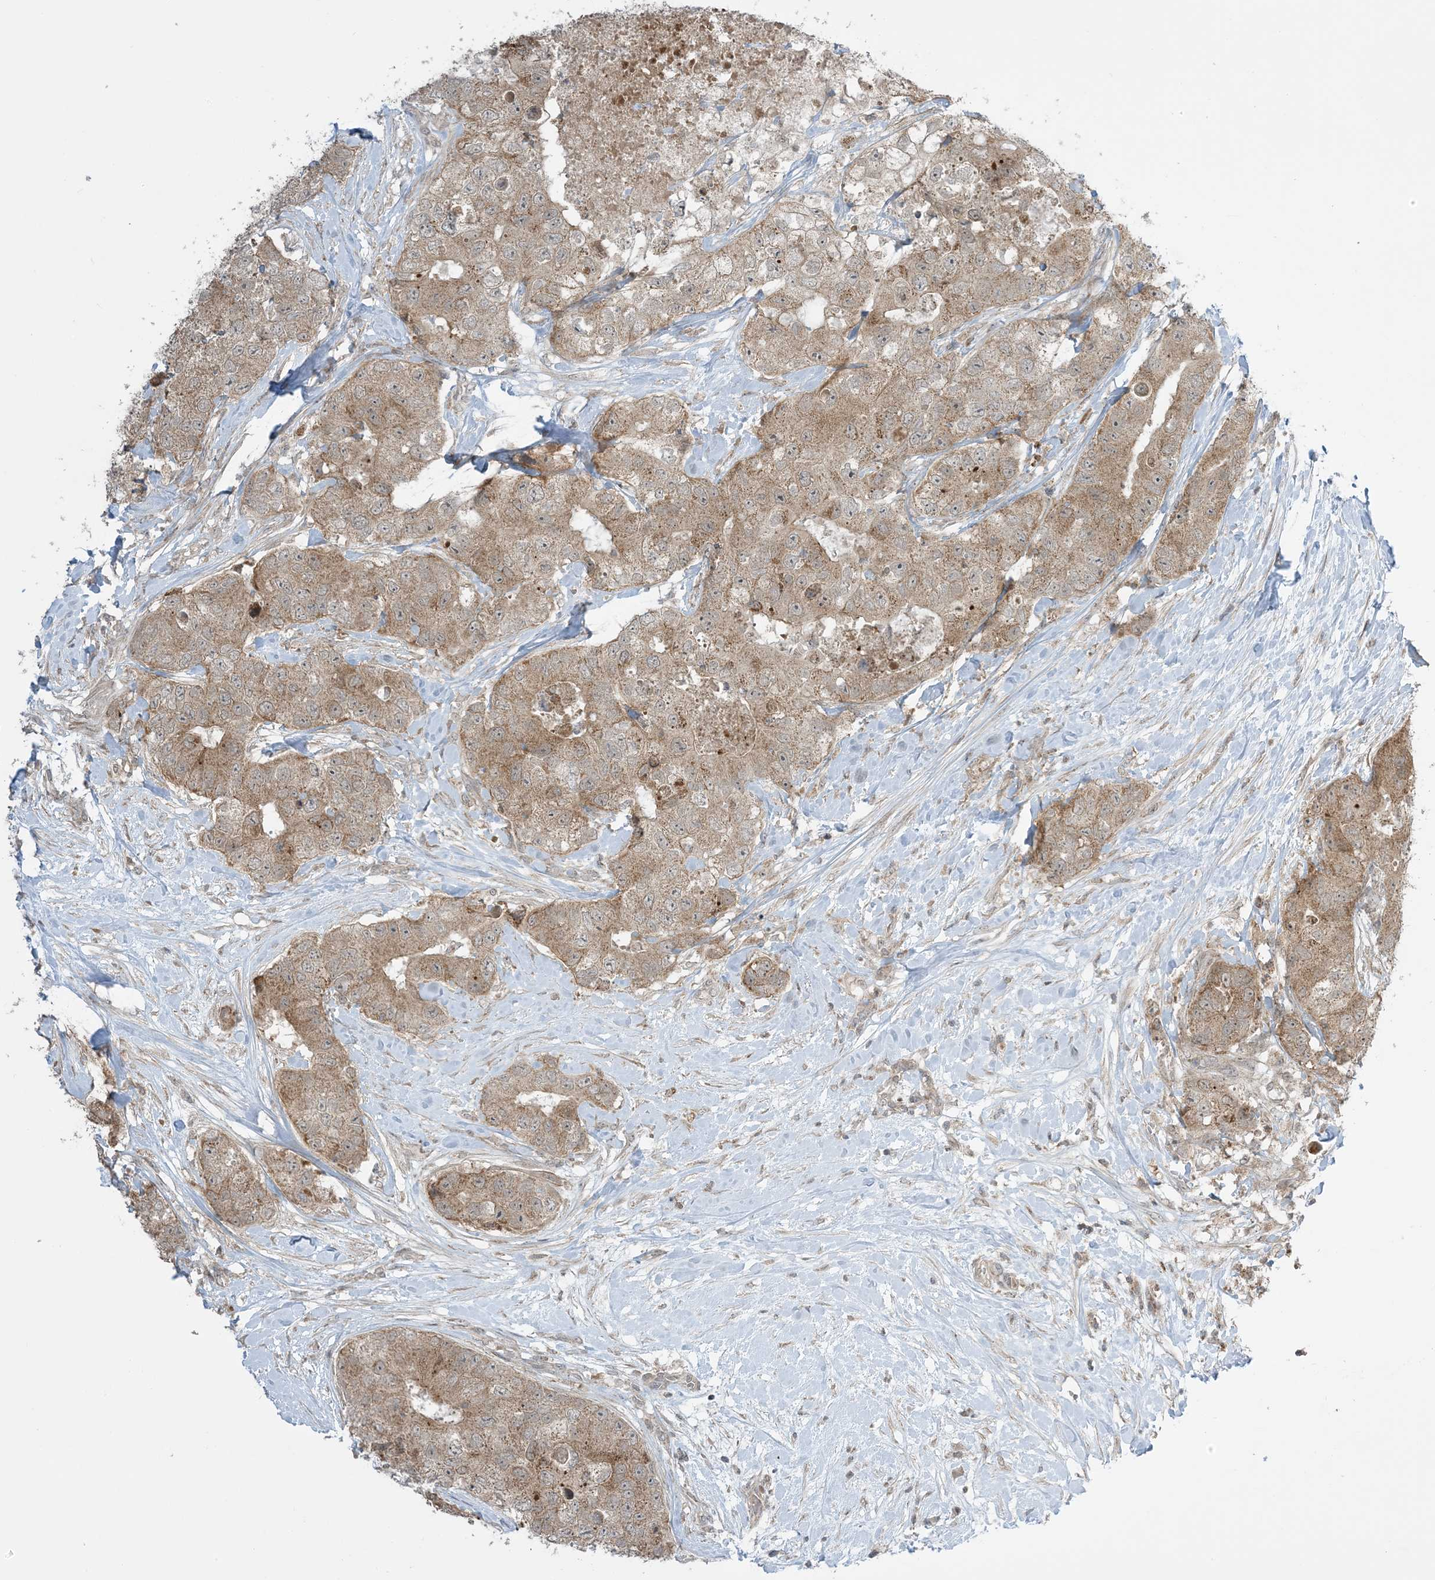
{"staining": {"intensity": "moderate", "quantity": ">75%", "location": "cytoplasmic/membranous"}, "tissue": "breast cancer", "cell_type": "Tumor cells", "image_type": "cancer", "snomed": [{"axis": "morphology", "description": "Duct carcinoma"}, {"axis": "topography", "description": "Breast"}], "caption": "Breast cancer (intraductal carcinoma) stained with a brown dye shows moderate cytoplasmic/membranous positive staining in approximately >75% of tumor cells.", "gene": "PHLDB2", "patient": {"sex": "female", "age": 62}}